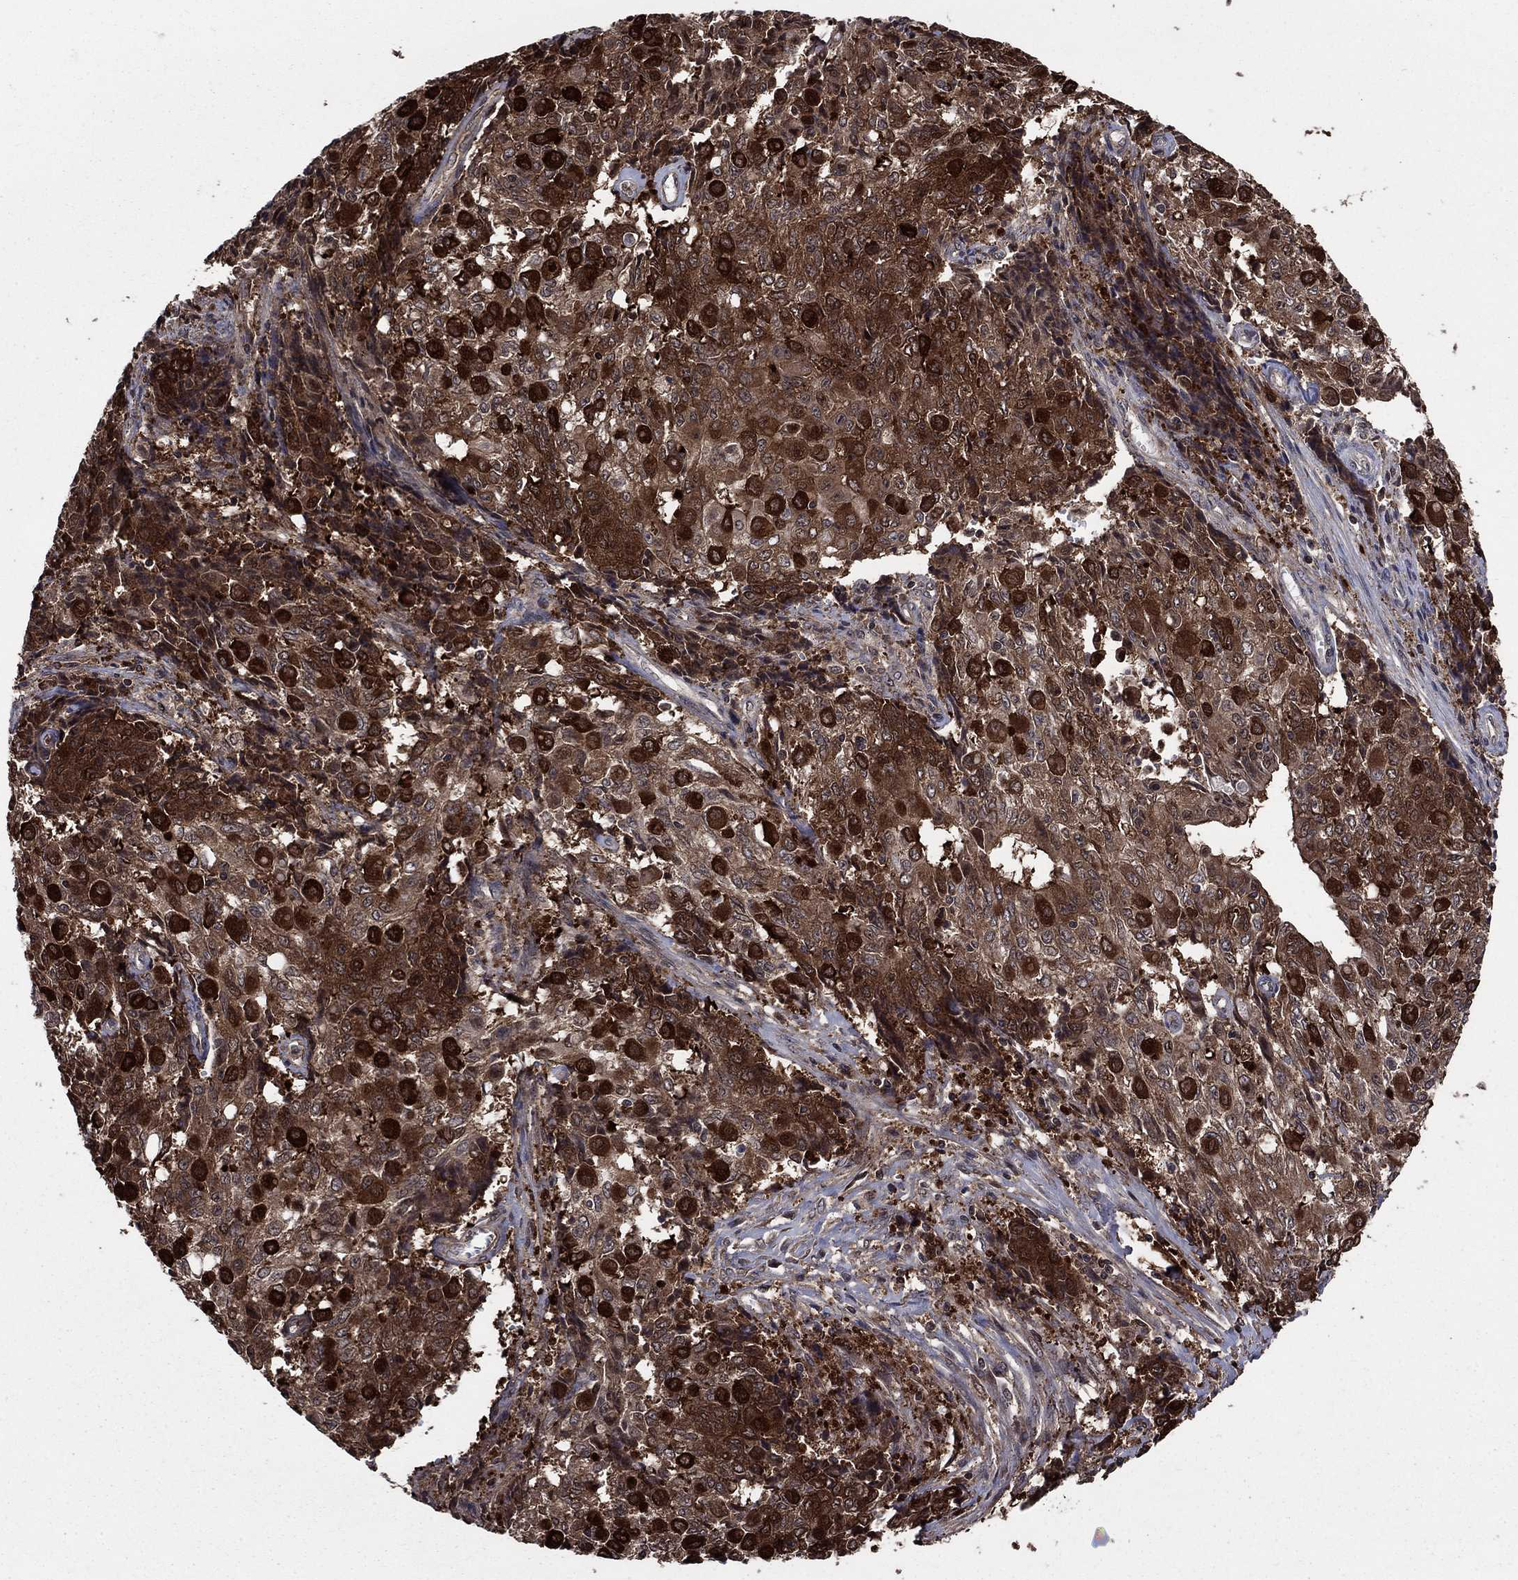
{"staining": {"intensity": "strong", "quantity": ">75%", "location": "cytoplasmic/membranous"}, "tissue": "ovarian cancer", "cell_type": "Tumor cells", "image_type": "cancer", "snomed": [{"axis": "morphology", "description": "Carcinoma, endometroid"}, {"axis": "topography", "description": "Ovary"}], "caption": "An image of ovarian cancer (endometroid carcinoma) stained for a protein shows strong cytoplasmic/membranous brown staining in tumor cells.", "gene": "CACYBP", "patient": {"sex": "female", "age": 42}}